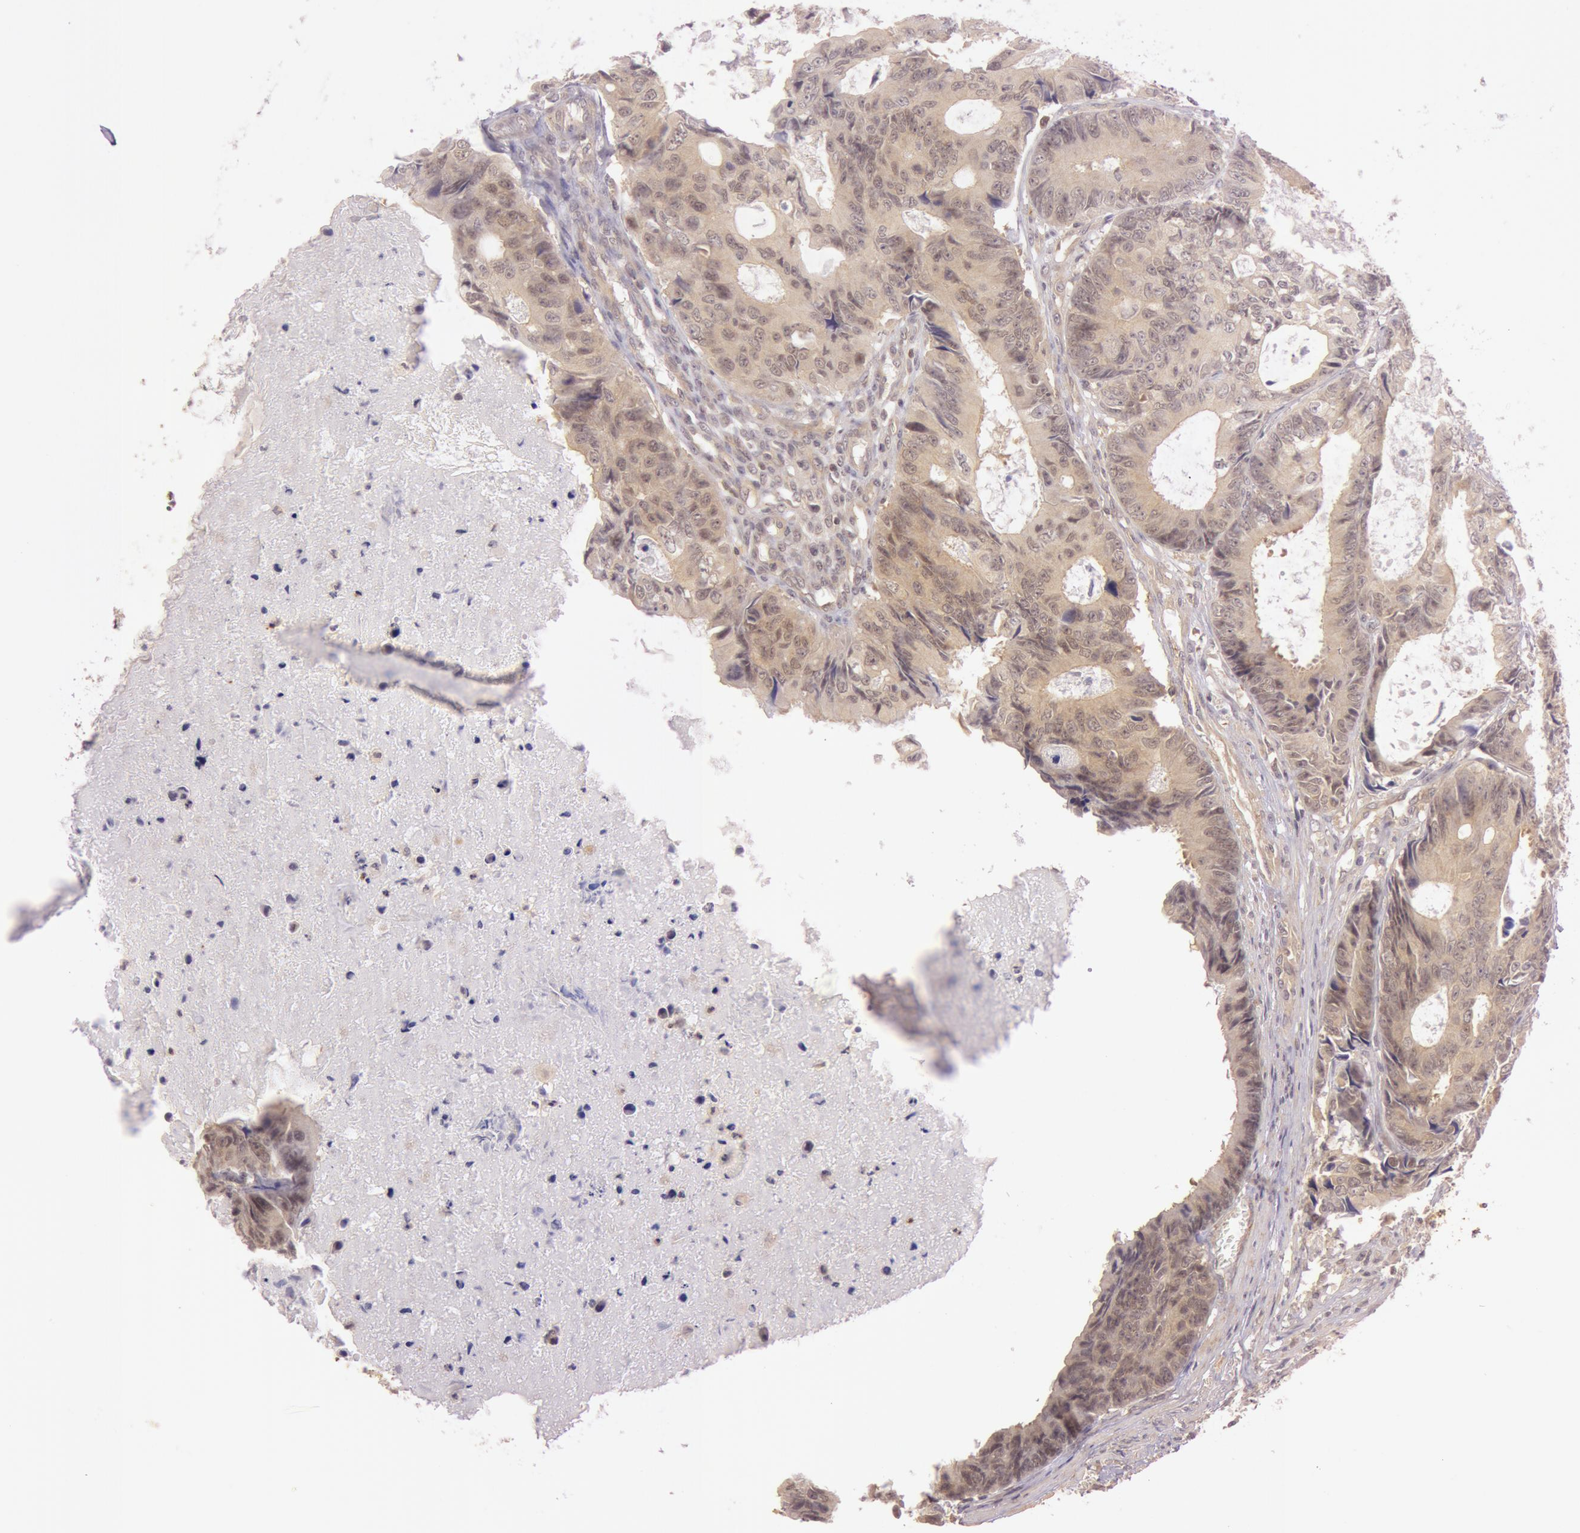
{"staining": {"intensity": "moderate", "quantity": ">75%", "location": "cytoplasmic/membranous"}, "tissue": "colorectal cancer", "cell_type": "Tumor cells", "image_type": "cancer", "snomed": [{"axis": "morphology", "description": "Adenocarcinoma, NOS"}, {"axis": "topography", "description": "Rectum"}], "caption": "Colorectal cancer stained for a protein (brown) shows moderate cytoplasmic/membranous positive positivity in about >75% of tumor cells.", "gene": "ATG2B", "patient": {"sex": "female", "age": 98}}